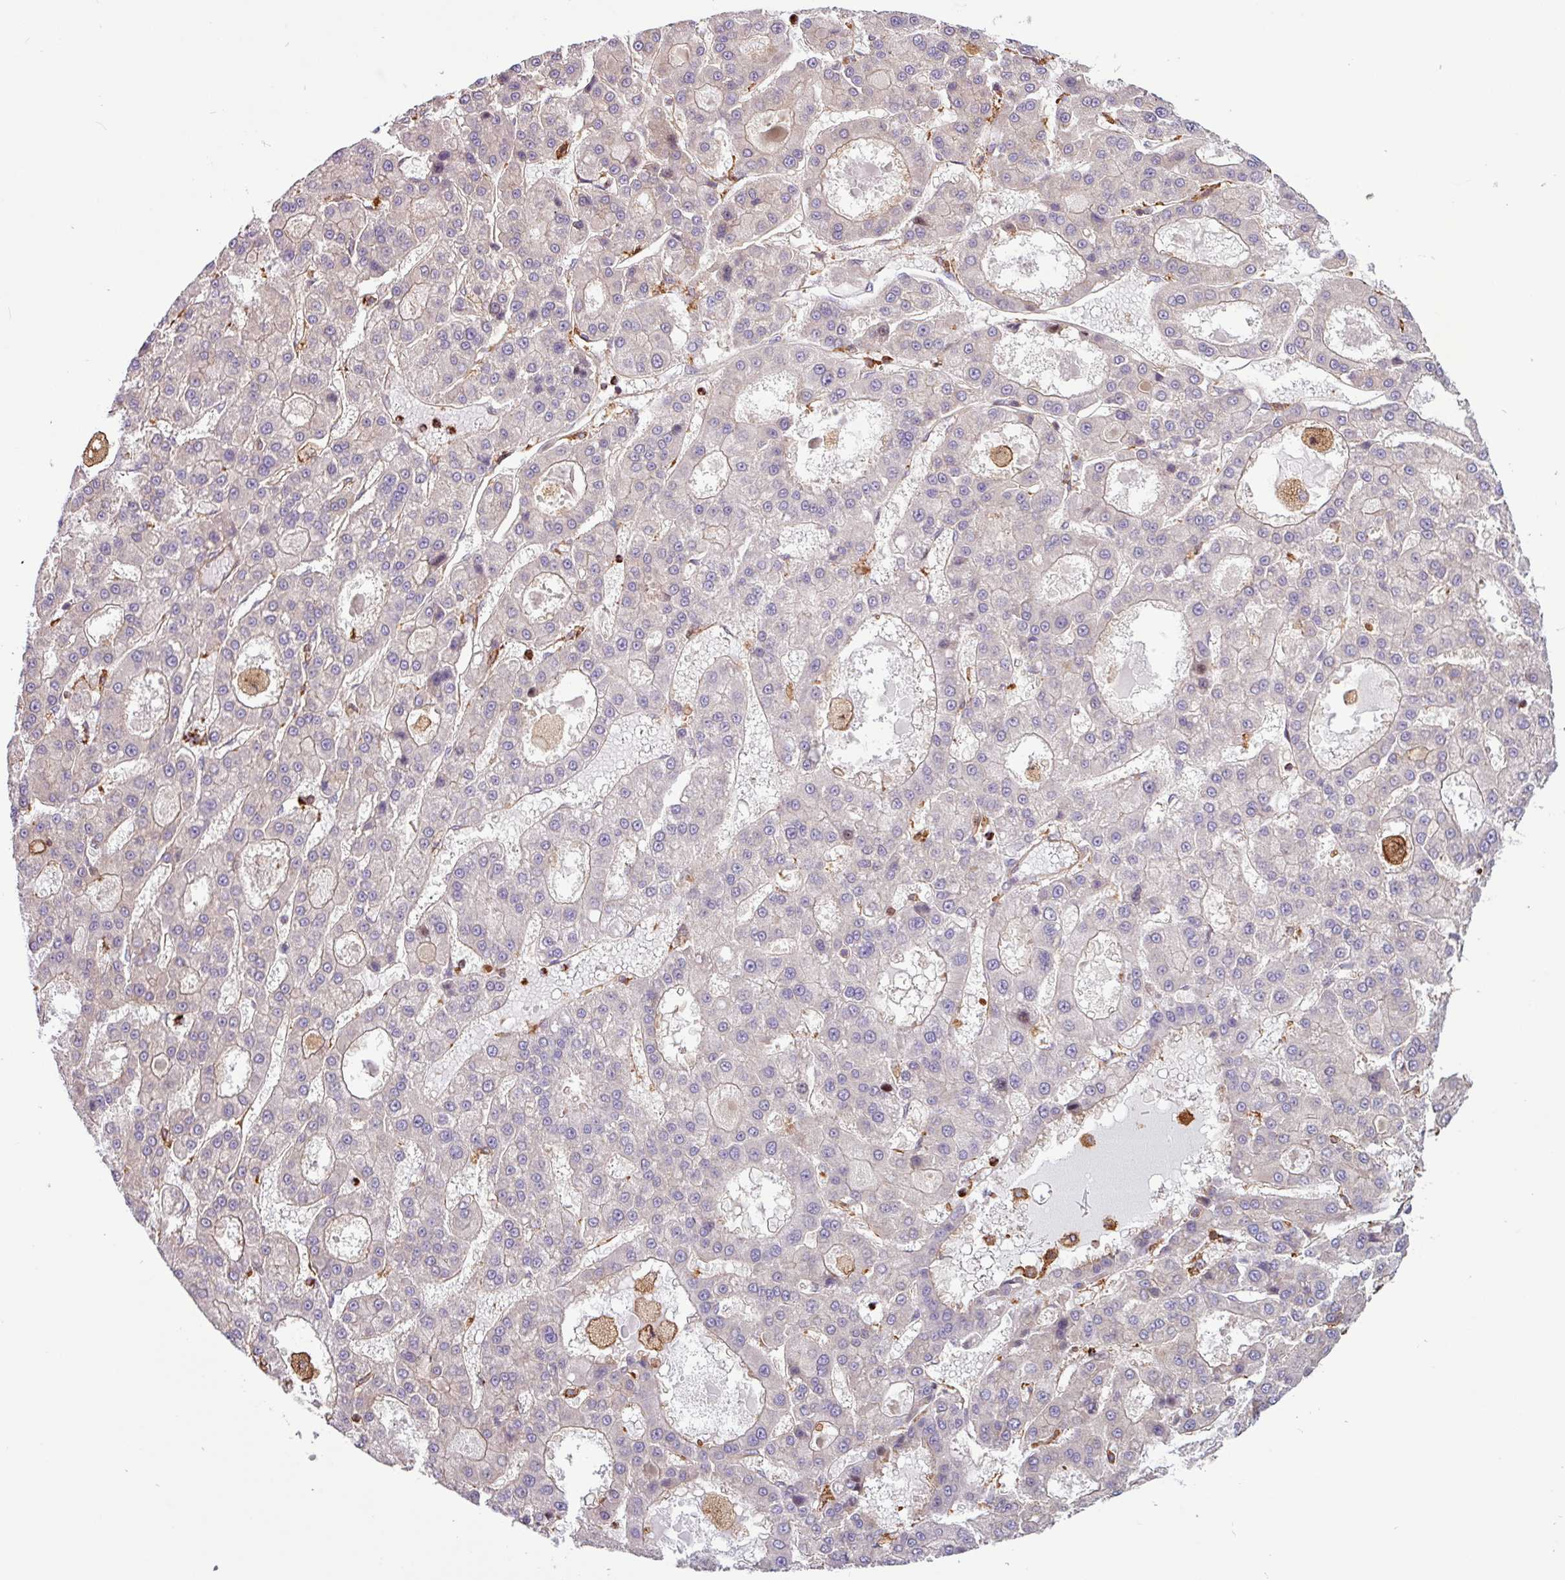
{"staining": {"intensity": "negative", "quantity": "none", "location": "none"}, "tissue": "liver cancer", "cell_type": "Tumor cells", "image_type": "cancer", "snomed": [{"axis": "morphology", "description": "Carcinoma, Hepatocellular, NOS"}, {"axis": "topography", "description": "Liver"}], "caption": "Tumor cells are negative for brown protein staining in liver hepatocellular carcinoma.", "gene": "ACTR3", "patient": {"sex": "male", "age": 70}}